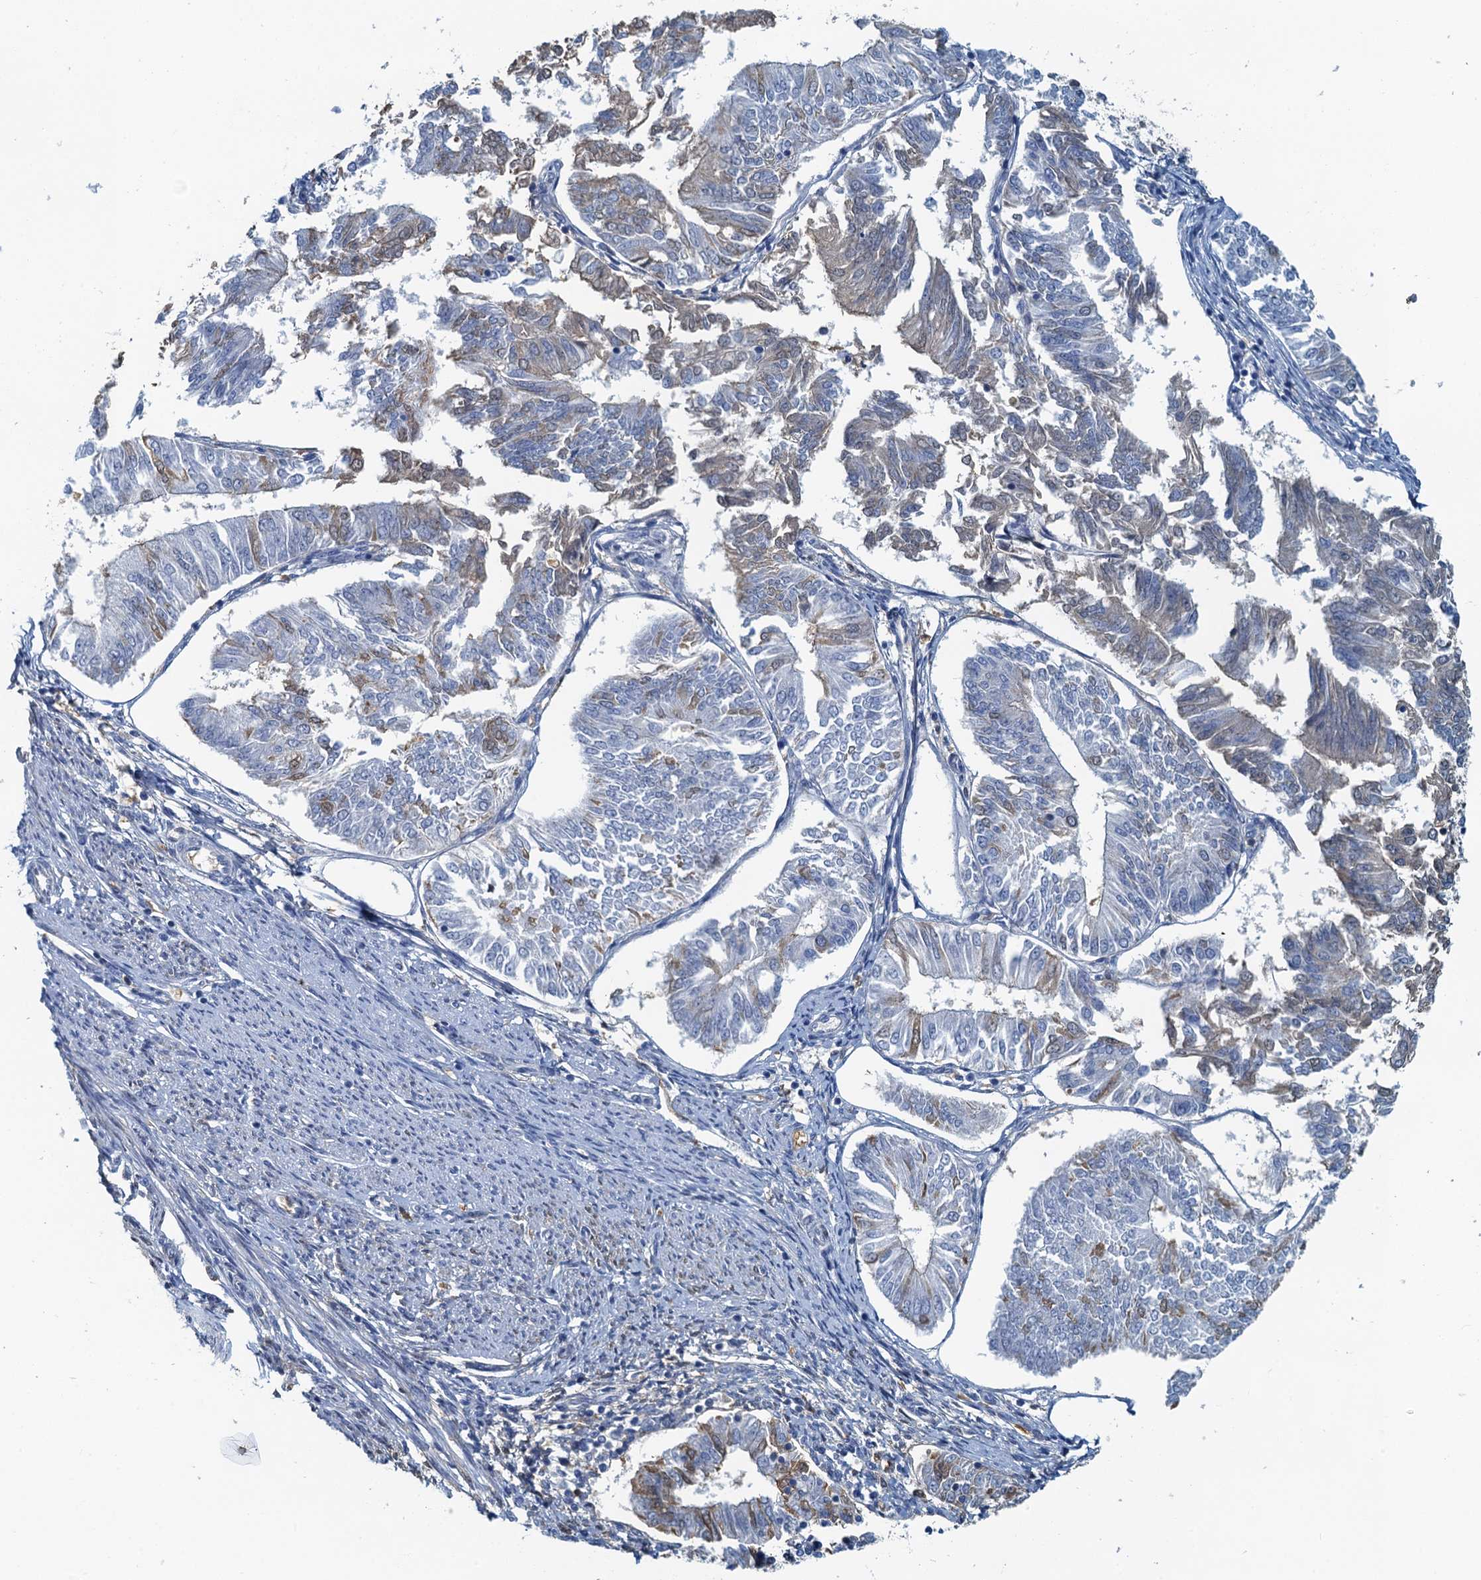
{"staining": {"intensity": "negative", "quantity": "none", "location": "none"}, "tissue": "endometrial cancer", "cell_type": "Tumor cells", "image_type": "cancer", "snomed": [{"axis": "morphology", "description": "Adenocarcinoma, NOS"}, {"axis": "topography", "description": "Endometrium"}], "caption": "This is a micrograph of IHC staining of endometrial cancer, which shows no expression in tumor cells.", "gene": "LSM14B", "patient": {"sex": "female", "age": 58}}